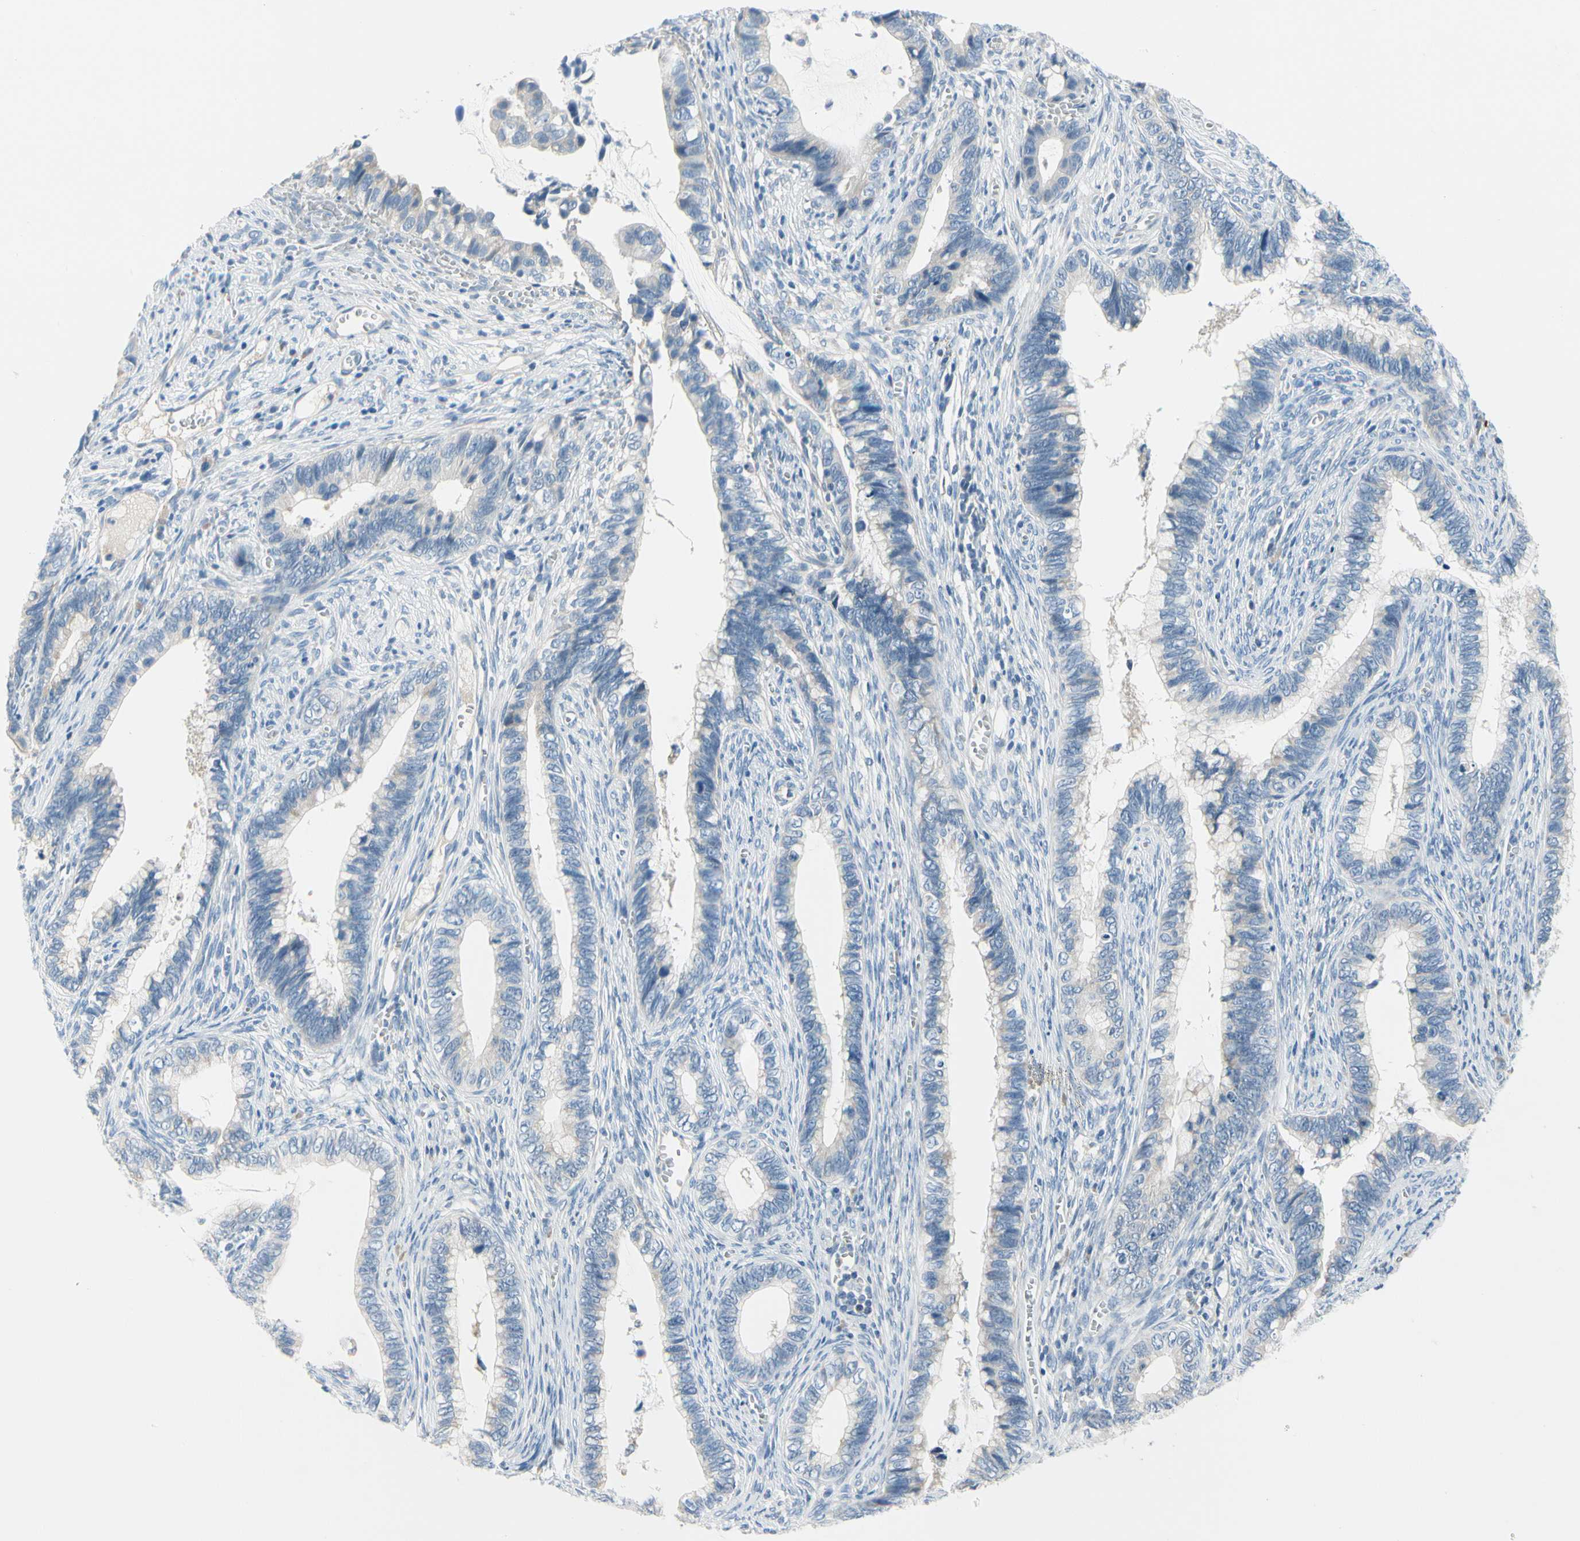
{"staining": {"intensity": "negative", "quantity": "none", "location": "none"}, "tissue": "cervical cancer", "cell_type": "Tumor cells", "image_type": "cancer", "snomed": [{"axis": "morphology", "description": "Adenocarcinoma, NOS"}, {"axis": "topography", "description": "Cervix"}], "caption": "Immunohistochemistry histopathology image of neoplastic tissue: cervical cancer (adenocarcinoma) stained with DAB (3,3'-diaminobenzidine) reveals no significant protein expression in tumor cells. (Stains: DAB immunohistochemistry (IHC) with hematoxylin counter stain, Microscopy: brightfield microscopy at high magnification).", "gene": "FCER2", "patient": {"sex": "female", "age": 44}}